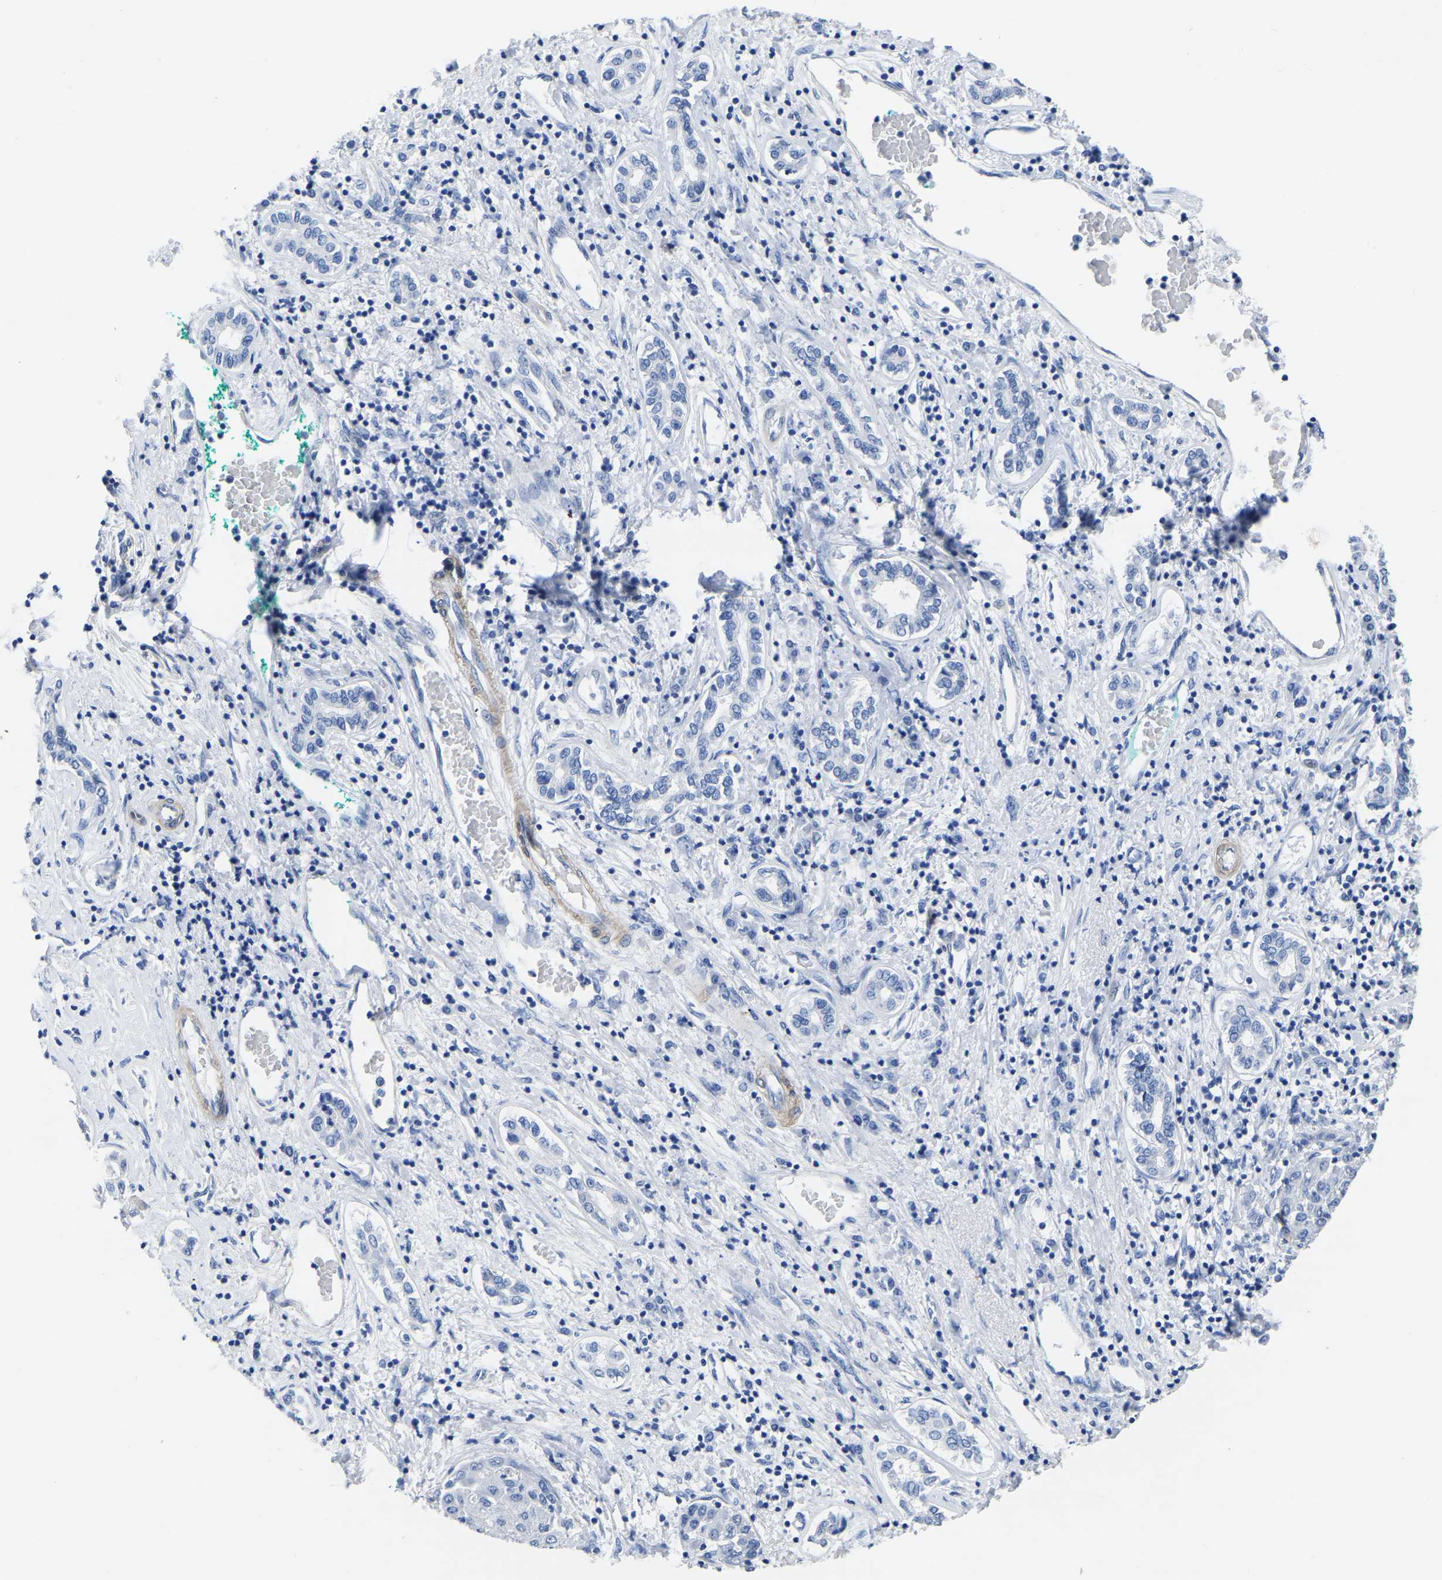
{"staining": {"intensity": "negative", "quantity": "none", "location": "none"}, "tissue": "liver cancer", "cell_type": "Tumor cells", "image_type": "cancer", "snomed": [{"axis": "morphology", "description": "Carcinoma, Hepatocellular, NOS"}, {"axis": "topography", "description": "Liver"}], "caption": "The micrograph demonstrates no staining of tumor cells in liver cancer (hepatocellular carcinoma). The staining is performed using DAB brown chromogen with nuclei counter-stained in using hematoxylin.", "gene": "SLC45A3", "patient": {"sex": "male", "age": 65}}